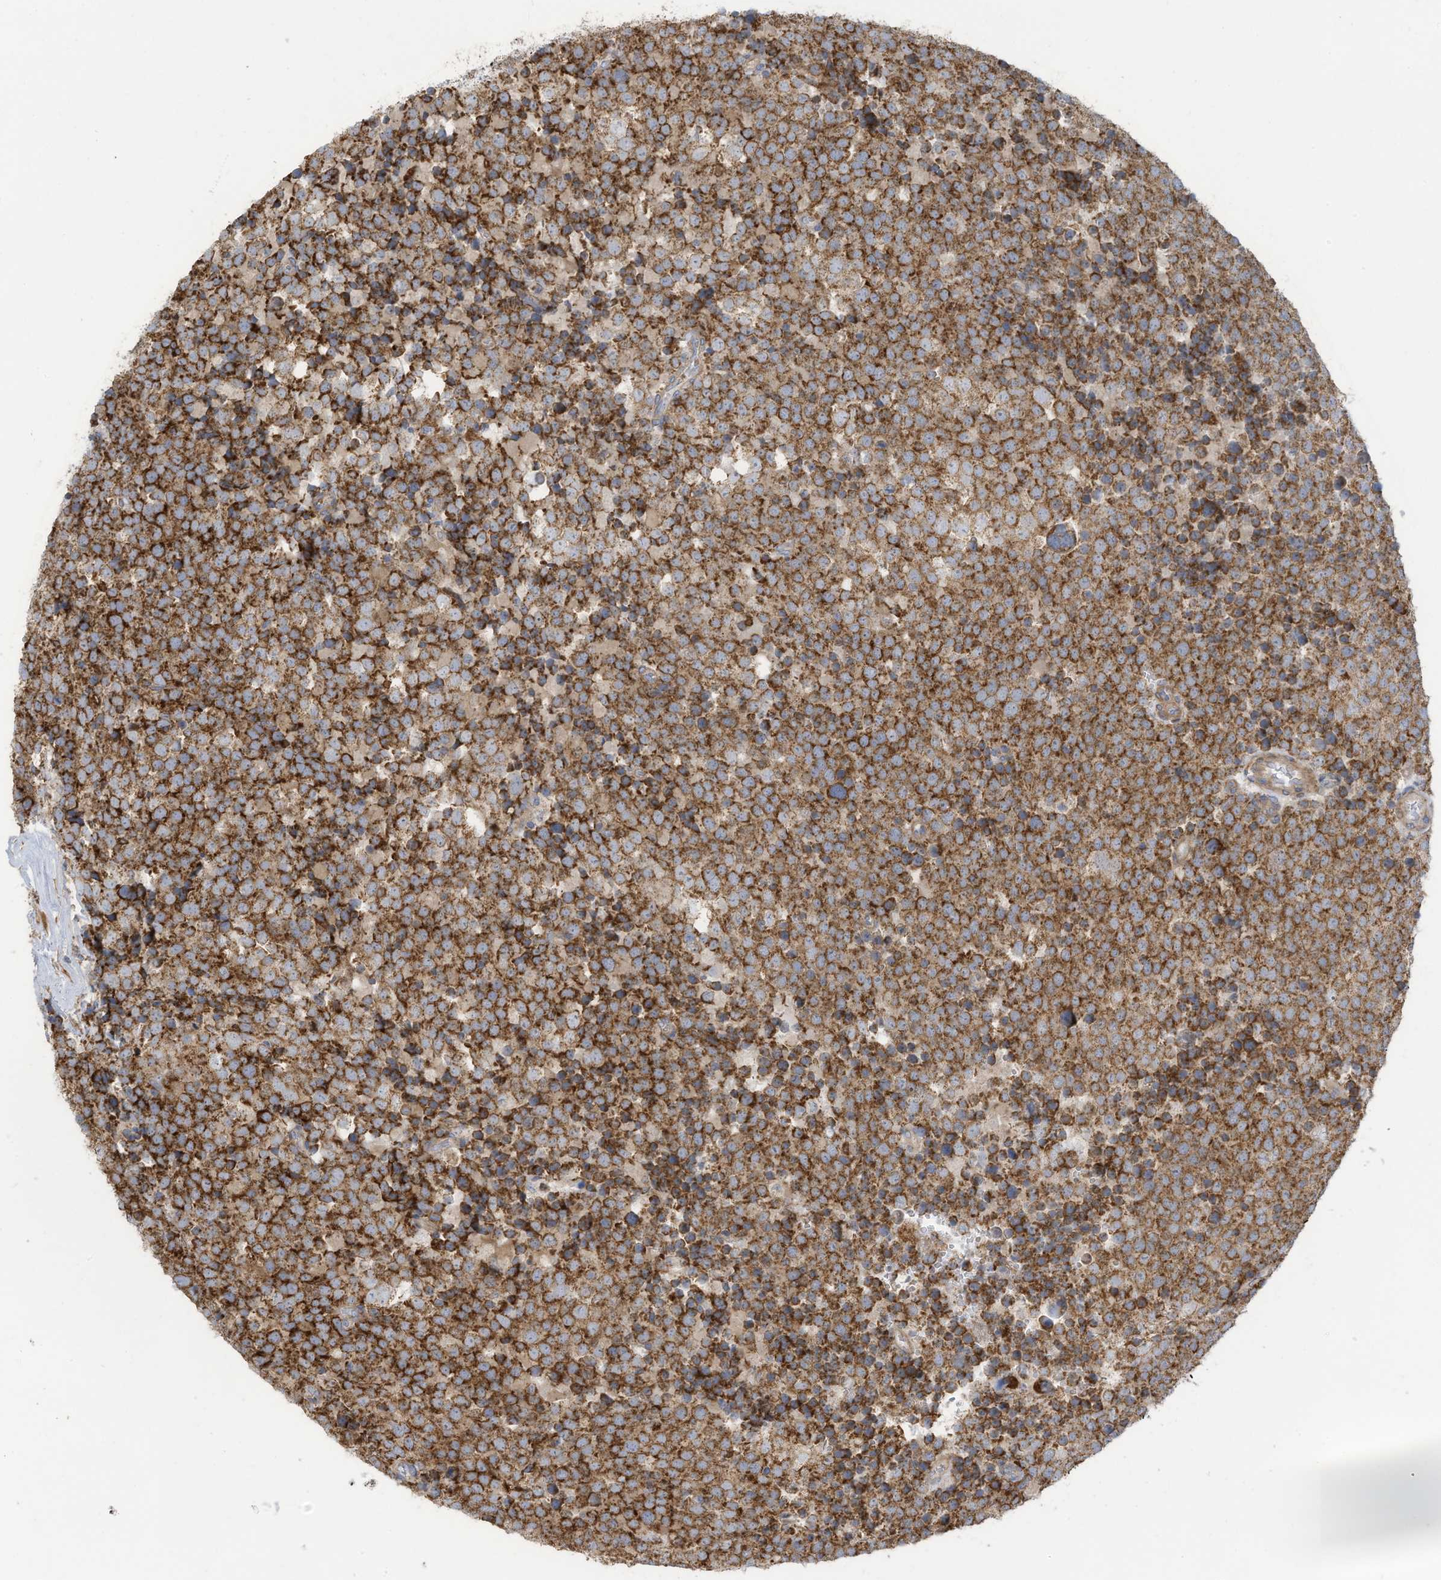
{"staining": {"intensity": "strong", "quantity": ">75%", "location": "cytoplasmic/membranous"}, "tissue": "testis cancer", "cell_type": "Tumor cells", "image_type": "cancer", "snomed": [{"axis": "morphology", "description": "Seminoma, NOS"}, {"axis": "topography", "description": "Testis"}], "caption": "A micrograph of testis seminoma stained for a protein displays strong cytoplasmic/membranous brown staining in tumor cells.", "gene": "GTPBP2", "patient": {"sex": "male", "age": 71}}